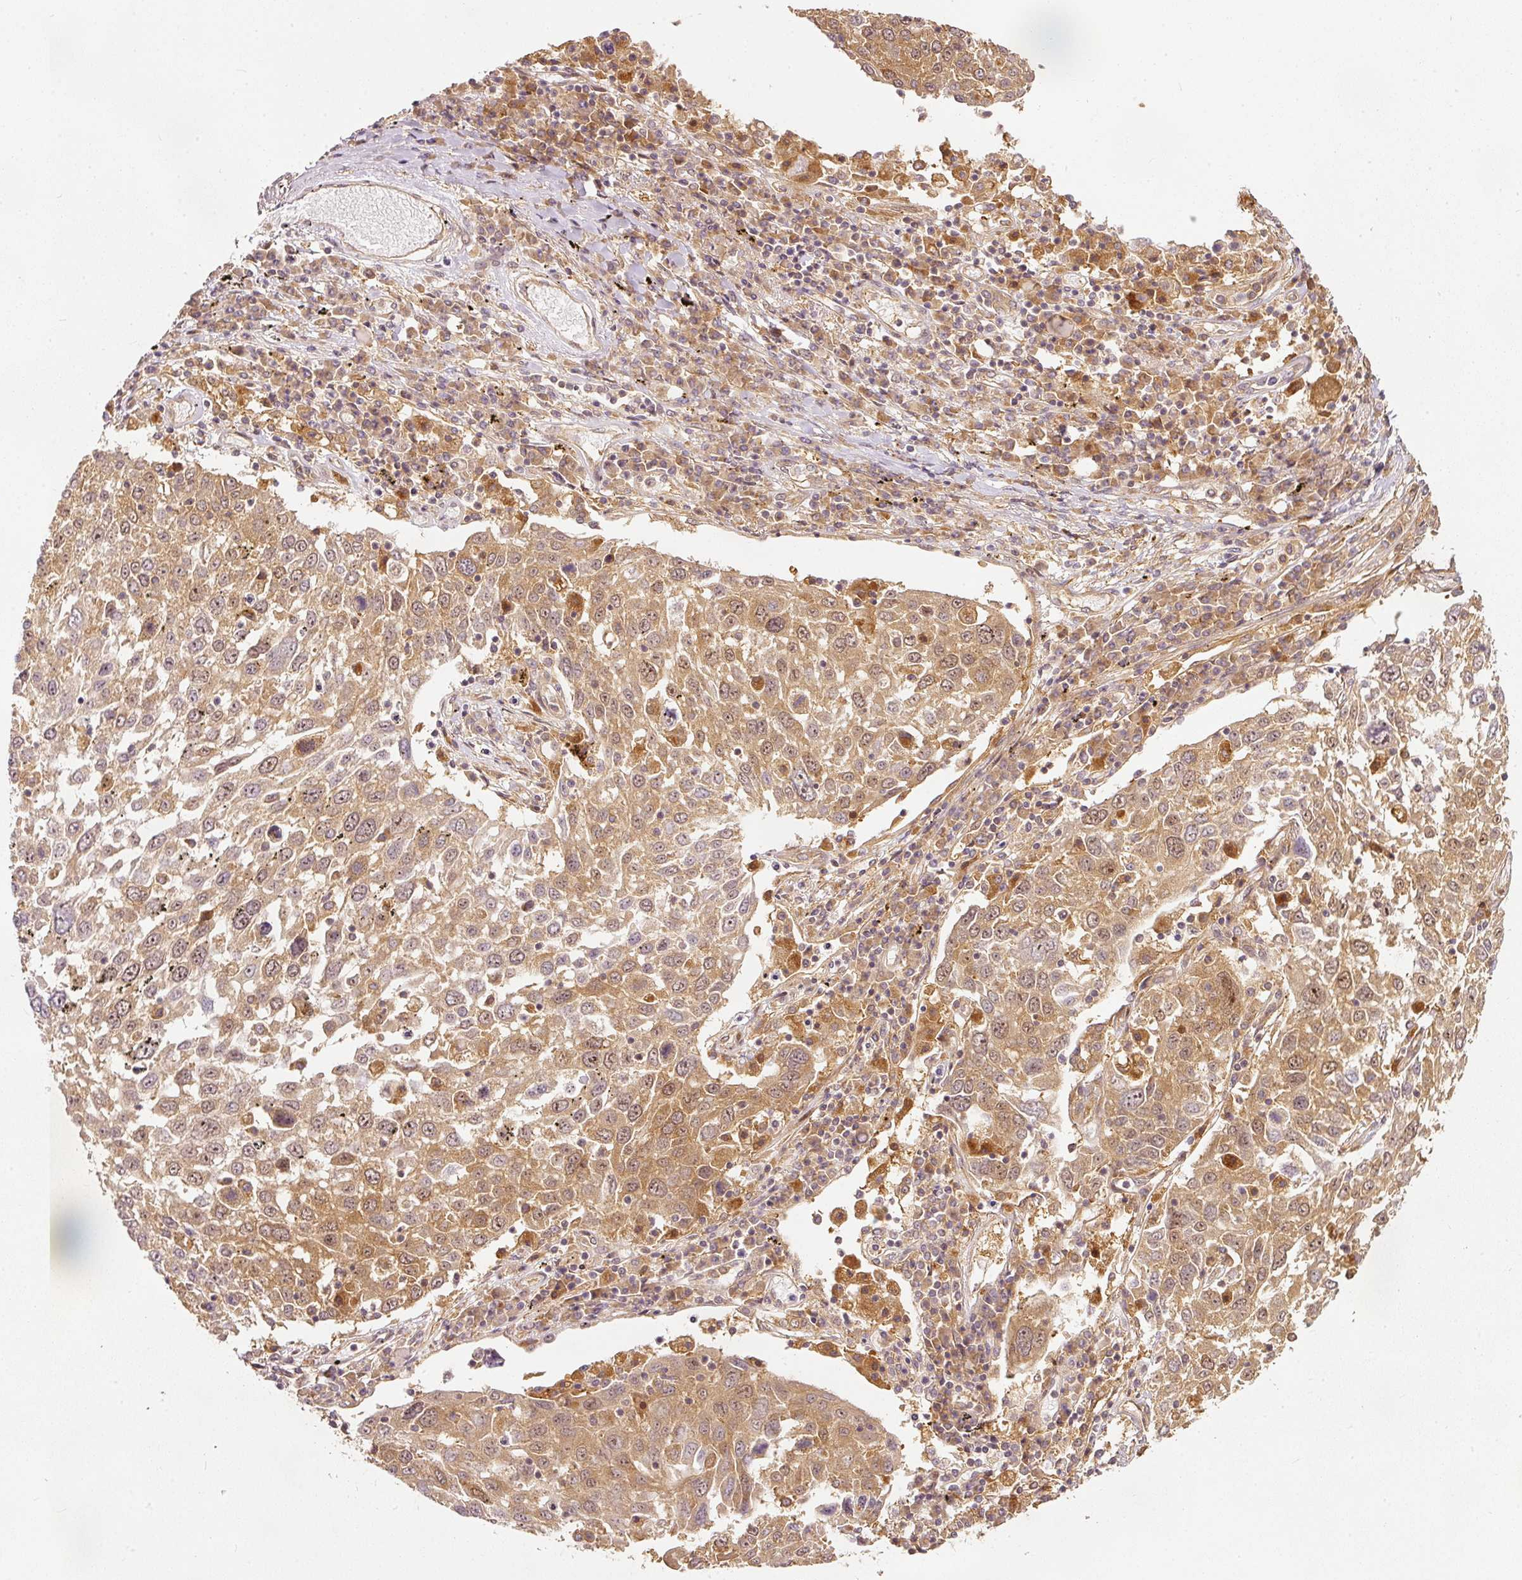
{"staining": {"intensity": "moderate", "quantity": ">75%", "location": "cytoplasmic/membranous,nuclear"}, "tissue": "lung cancer", "cell_type": "Tumor cells", "image_type": "cancer", "snomed": [{"axis": "morphology", "description": "Squamous cell carcinoma, NOS"}, {"axis": "topography", "description": "Lung"}], "caption": "An image showing moderate cytoplasmic/membranous and nuclear expression in about >75% of tumor cells in lung cancer, as visualized by brown immunohistochemical staining.", "gene": "EIF3B", "patient": {"sex": "male", "age": 65}}